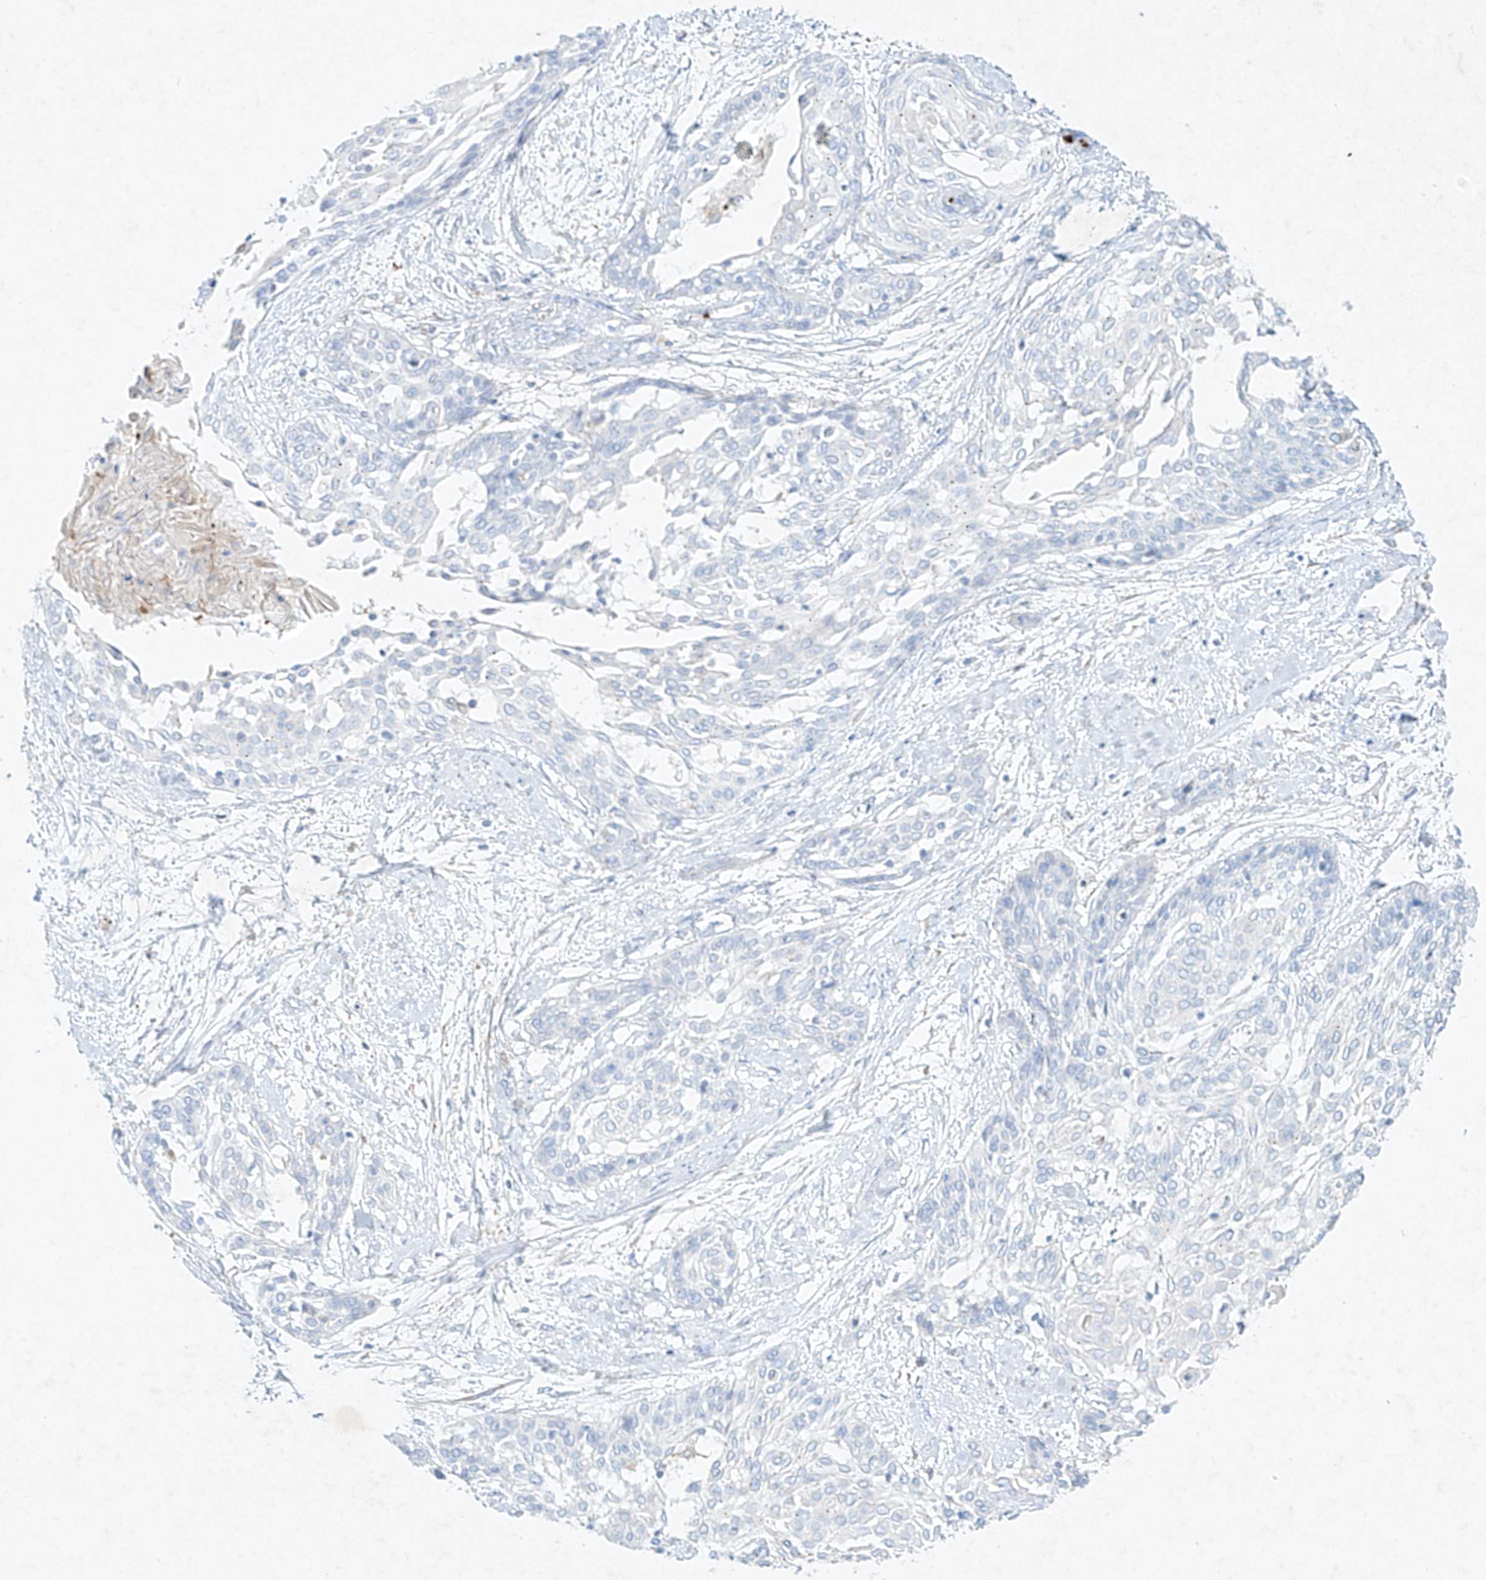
{"staining": {"intensity": "negative", "quantity": "none", "location": "none"}, "tissue": "cervical cancer", "cell_type": "Tumor cells", "image_type": "cancer", "snomed": [{"axis": "morphology", "description": "Squamous cell carcinoma, NOS"}, {"axis": "topography", "description": "Cervix"}], "caption": "IHC micrograph of neoplastic tissue: human cervical squamous cell carcinoma stained with DAB exhibits no significant protein expression in tumor cells.", "gene": "PLEK", "patient": {"sex": "female", "age": 57}}